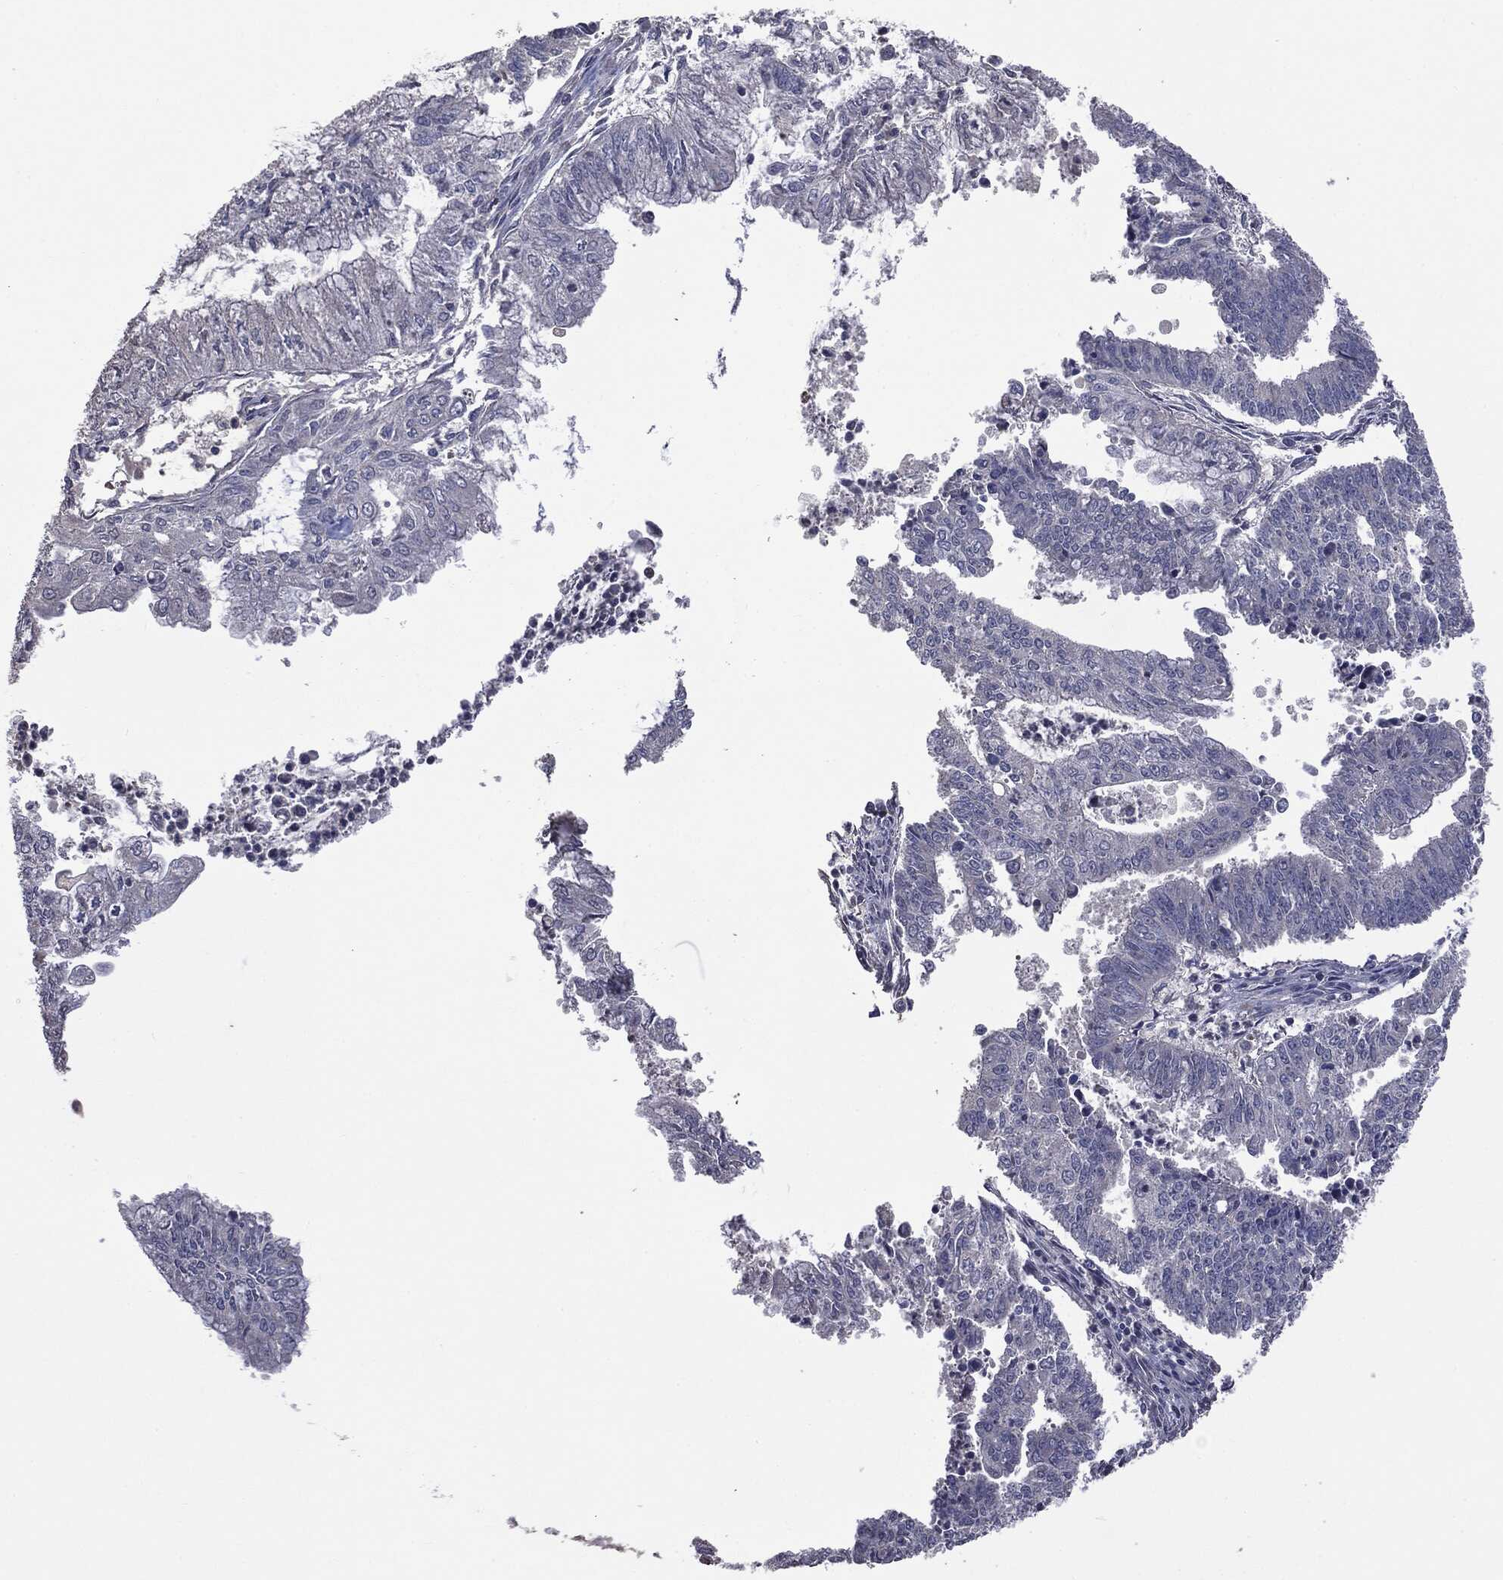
{"staining": {"intensity": "negative", "quantity": "none", "location": "none"}, "tissue": "endometrial cancer", "cell_type": "Tumor cells", "image_type": "cancer", "snomed": [{"axis": "morphology", "description": "Adenocarcinoma, NOS"}, {"axis": "topography", "description": "Endometrium"}], "caption": "IHC of human endometrial cancer reveals no expression in tumor cells.", "gene": "MTOR", "patient": {"sex": "female", "age": 61}}